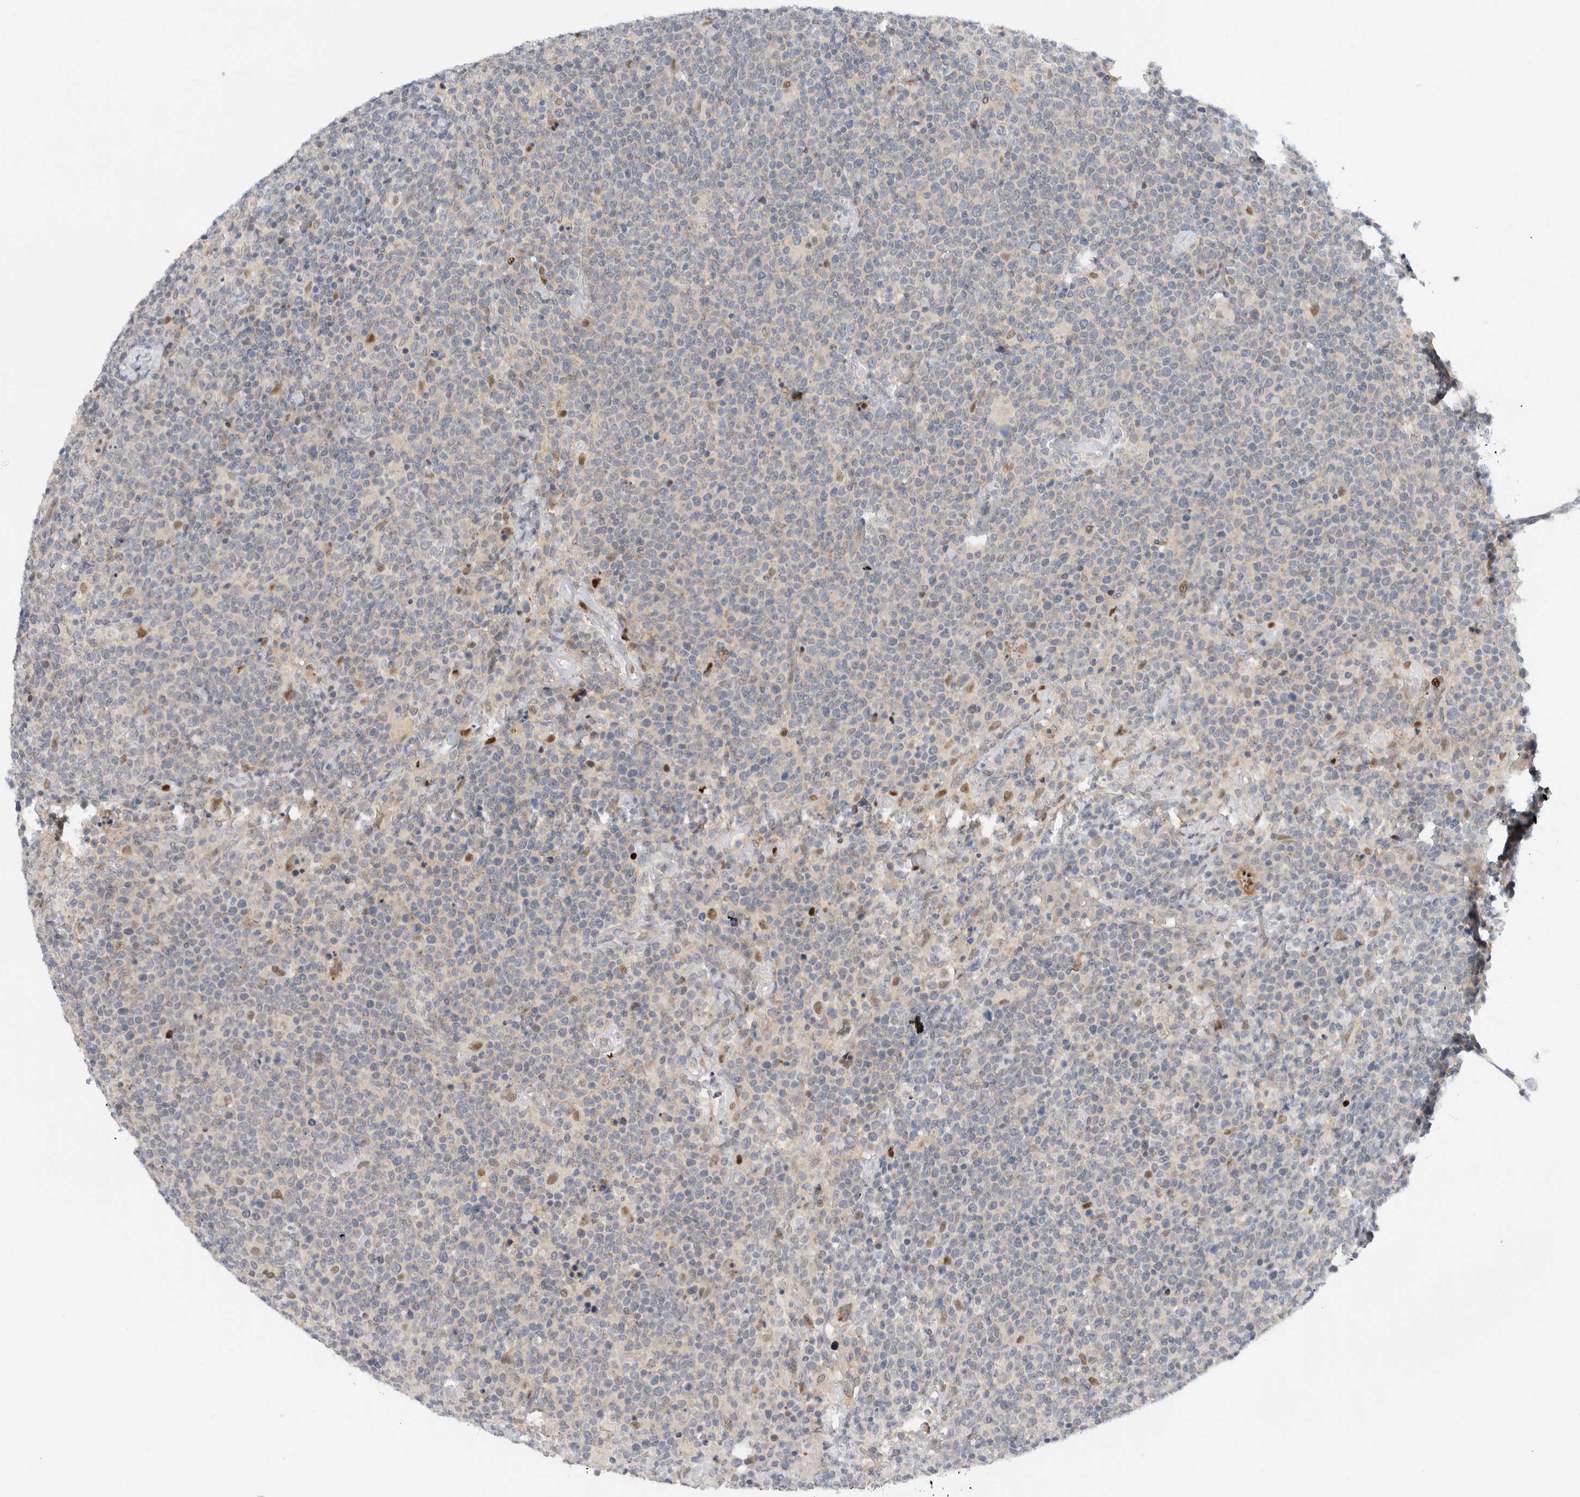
{"staining": {"intensity": "negative", "quantity": "none", "location": "none"}, "tissue": "lymphoma", "cell_type": "Tumor cells", "image_type": "cancer", "snomed": [{"axis": "morphology", "description": "Malignant lymphoma, non-Hodgkin's type, High grade"}, {"axis": "topography", "description": "Lymph node"}], "caption": "High power microscopy micrograph of an IHC image of malignant lymphoma, non-Hodgkin's type (high-grade), revealing no significant expression in tumor cells.", "gene": "NCR3LG1", "patient": {"sex": "male", "age": 61}}